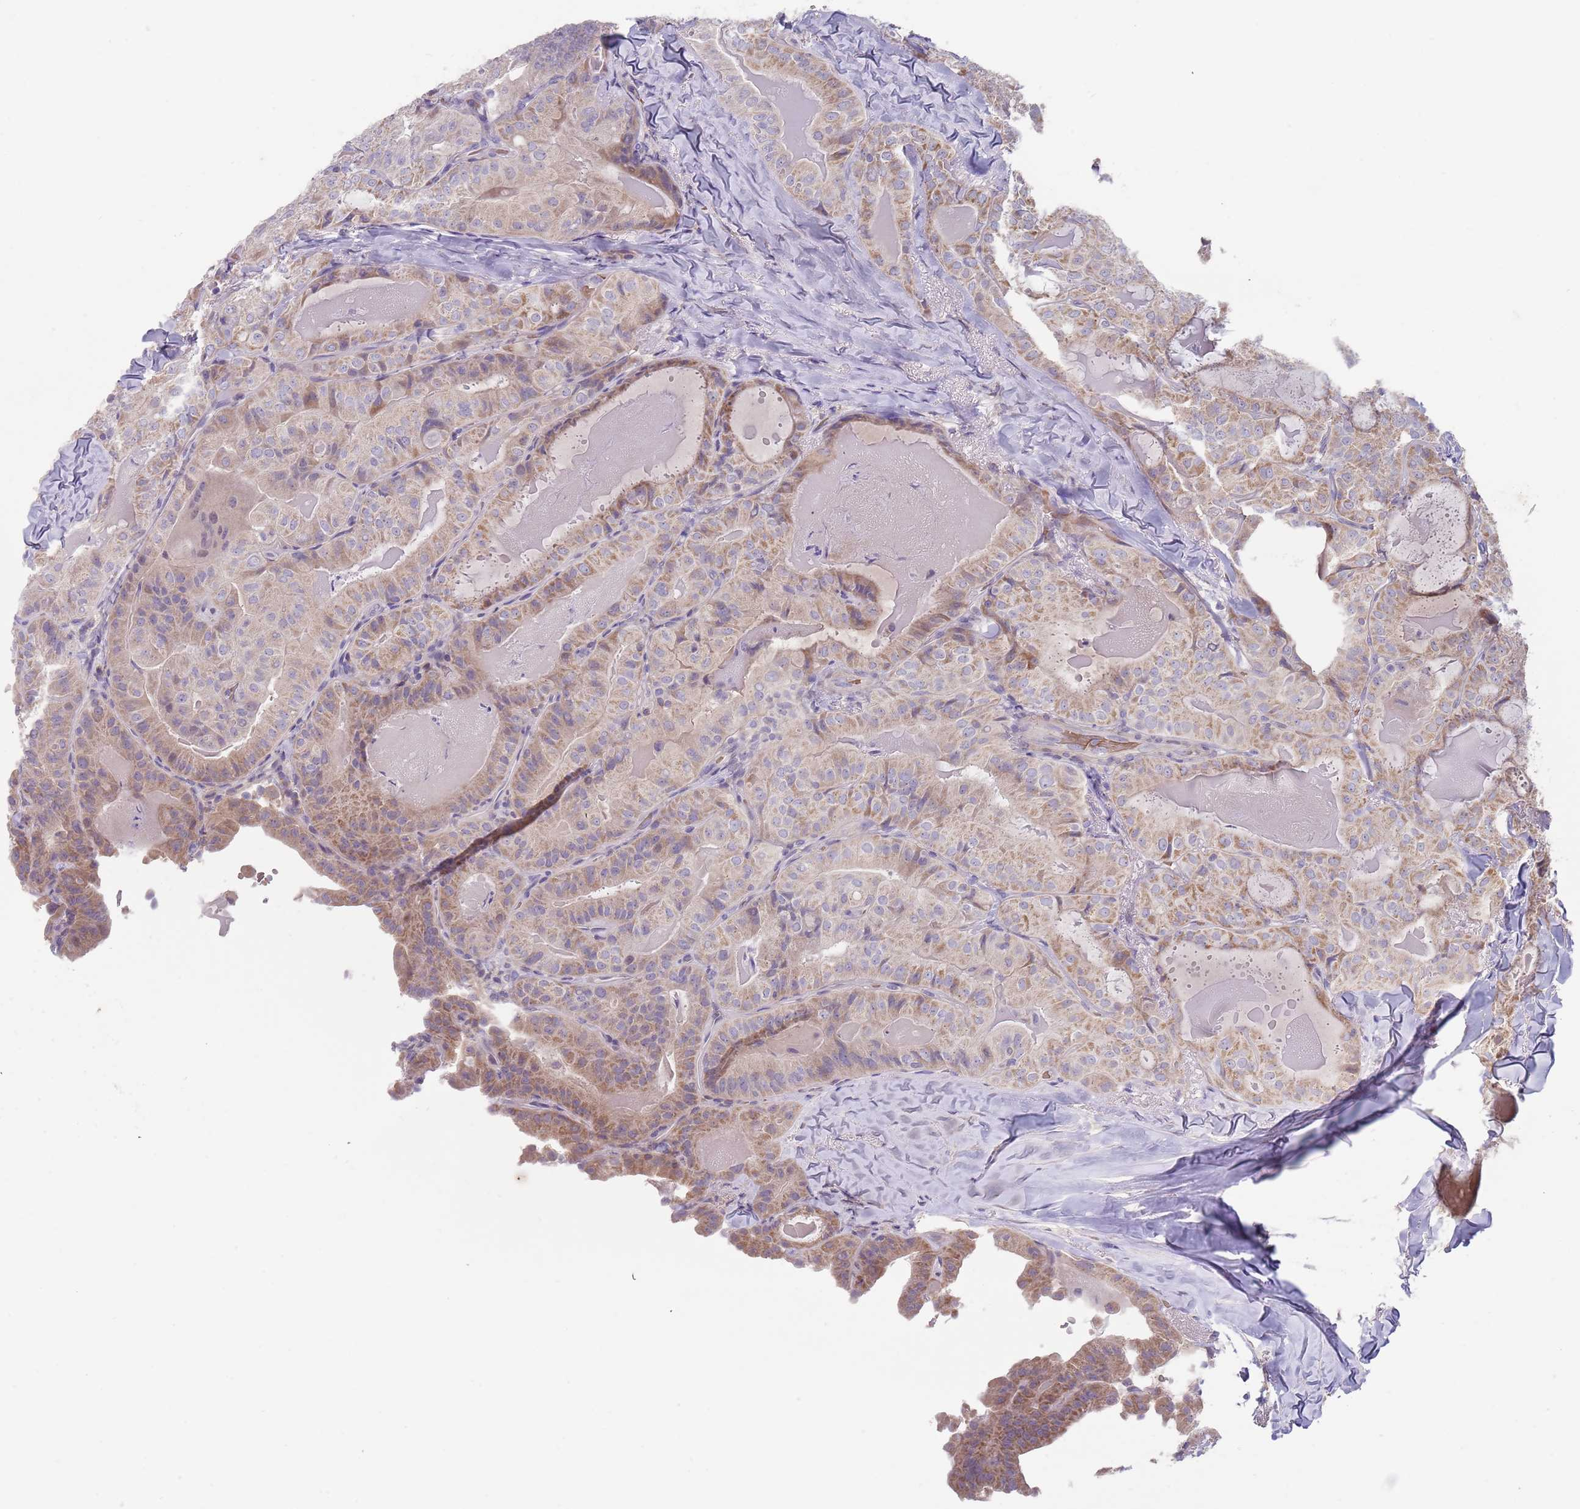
{"staining": {"intensity": "moderate", "quantity": "25%-75%", "location": "cytoplasmic/membranous"}, "tissue": "thyroid cancer", "cell_type": "Tumor cells", "image_type": "cancer", "snomed": [{"axis": "morphology", "description": "Papillary adenocarcinoma, NOS"}, {"axis": "topography", "description": "Thyroid gland"}], "caption": "Immunohistochemical staining of human papillary adenocarcinoma (thyroid) demonstrates moderate cytoplasmic/membranous protein positivity in about 25%-75% of tumor cells.", "gene": "PRAC1", "patient": {"sex": "female", "age": 68}}